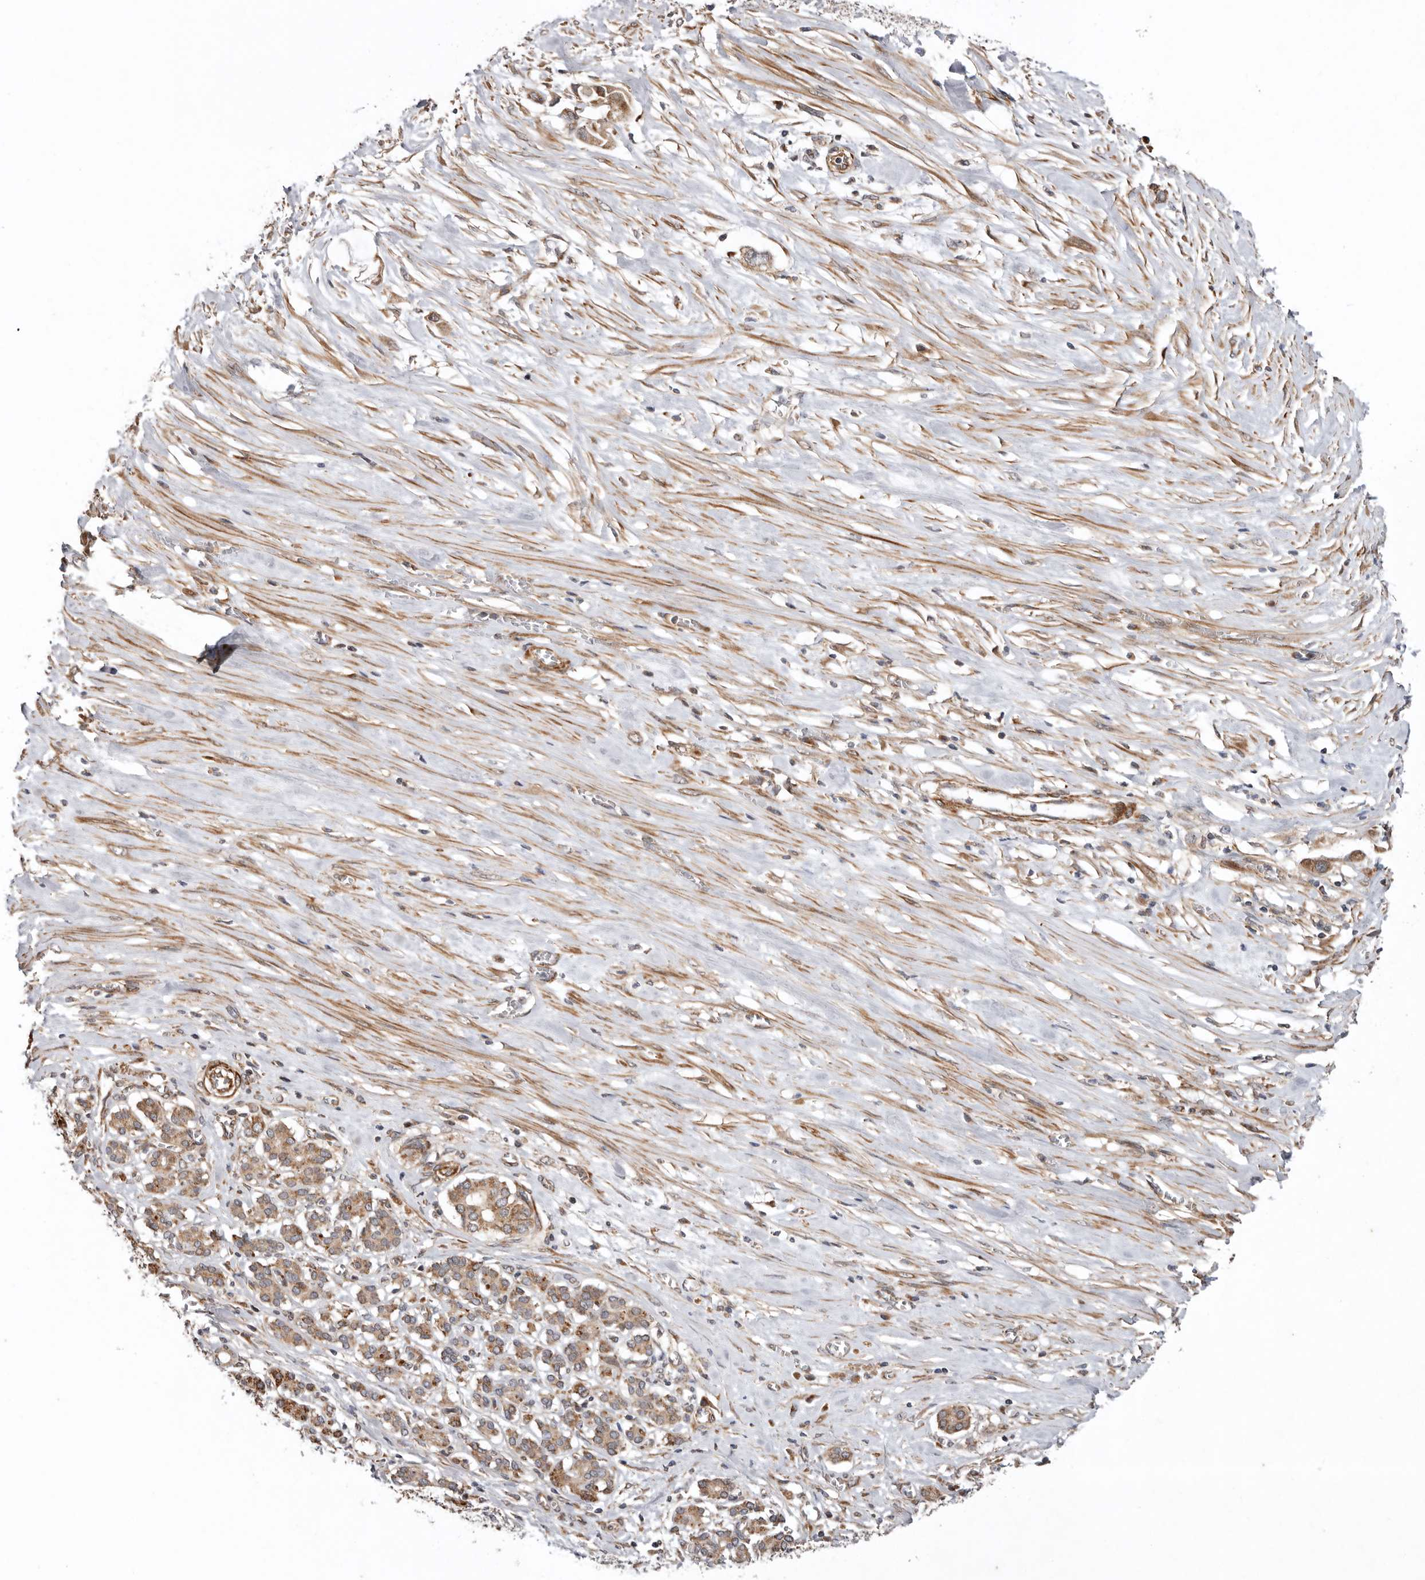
{"staining": {"intensity": "moderate", "quantity": ">75%", "location": "cytoplasmic/membranous"}, "tissue": "pancreatic cancer", "cell_type": "Tumor cells", "image_type": "cancer", "snomed": [{"axis": "morphology", "description": "Adenocarcinoma, NOS"}, {"axis": "topography", "description": "Pancreas"}], "caption": "Brown immunohistochemical staining in pancreatic cancer reveals moderate cytoplasmic/membranous expression in approximately >75% of tumor cells.", "gene": "PROKR1", "patient": {"sex": "female", "age": 60}}